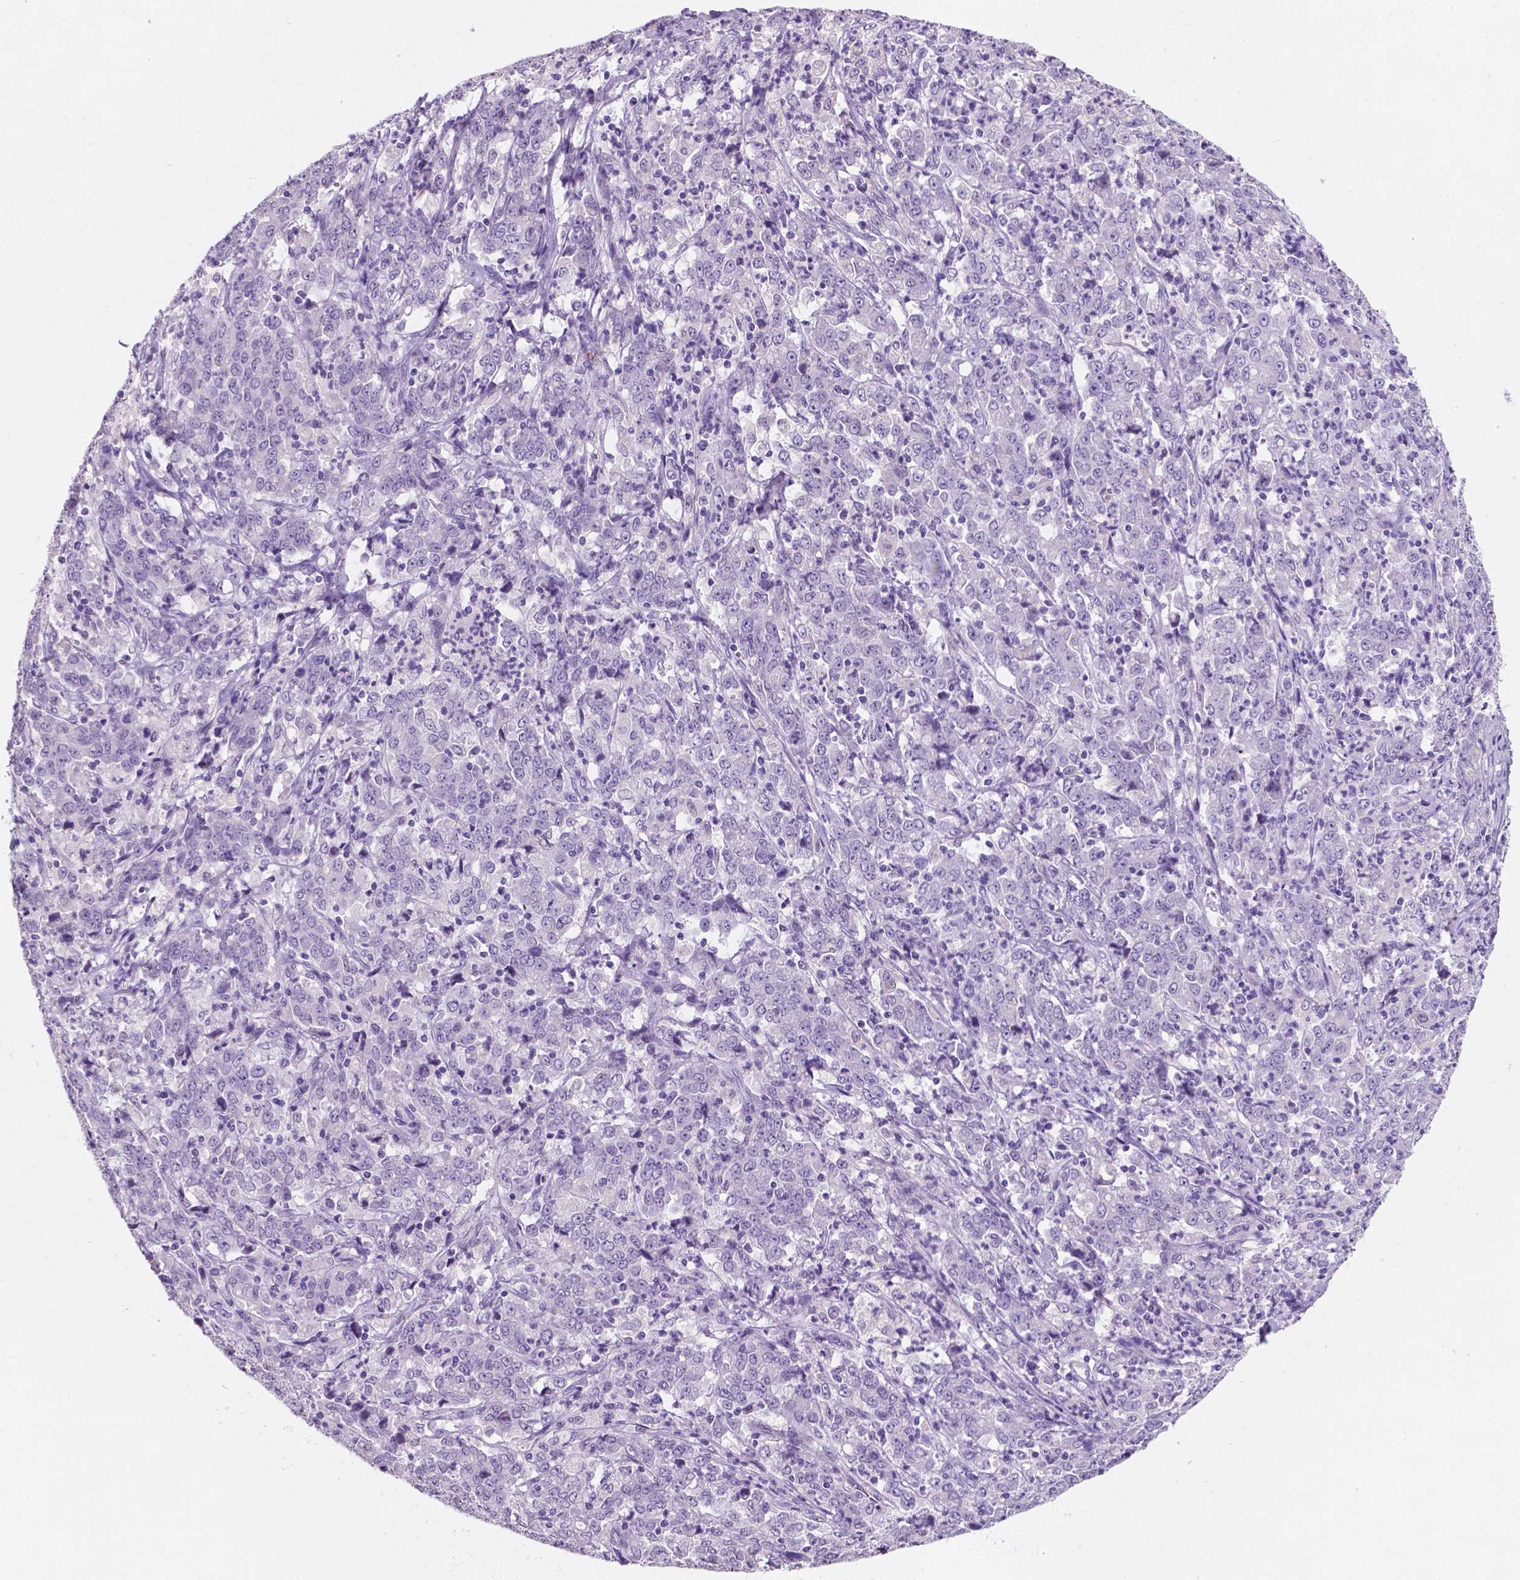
{"staining": {"intensity": "negative", "quantity": "none", "location": "none"}, "tissue": "stomach cancer", "cell_type": "Tumor cells", "image_type": "cancer", "snomed": [{"axis": "morphology", "description": "Adenocarcinoma, NOS"}, {"axis": "topography", "description": "Stomach, lower"}], "caption": "Stomach cancer (adenocarcinoma) was stained to show a protein in brown. There is no significant staining in tumor cells.", "gene": "EBLN2", "patient": {"sex": "female", "age": 71}}